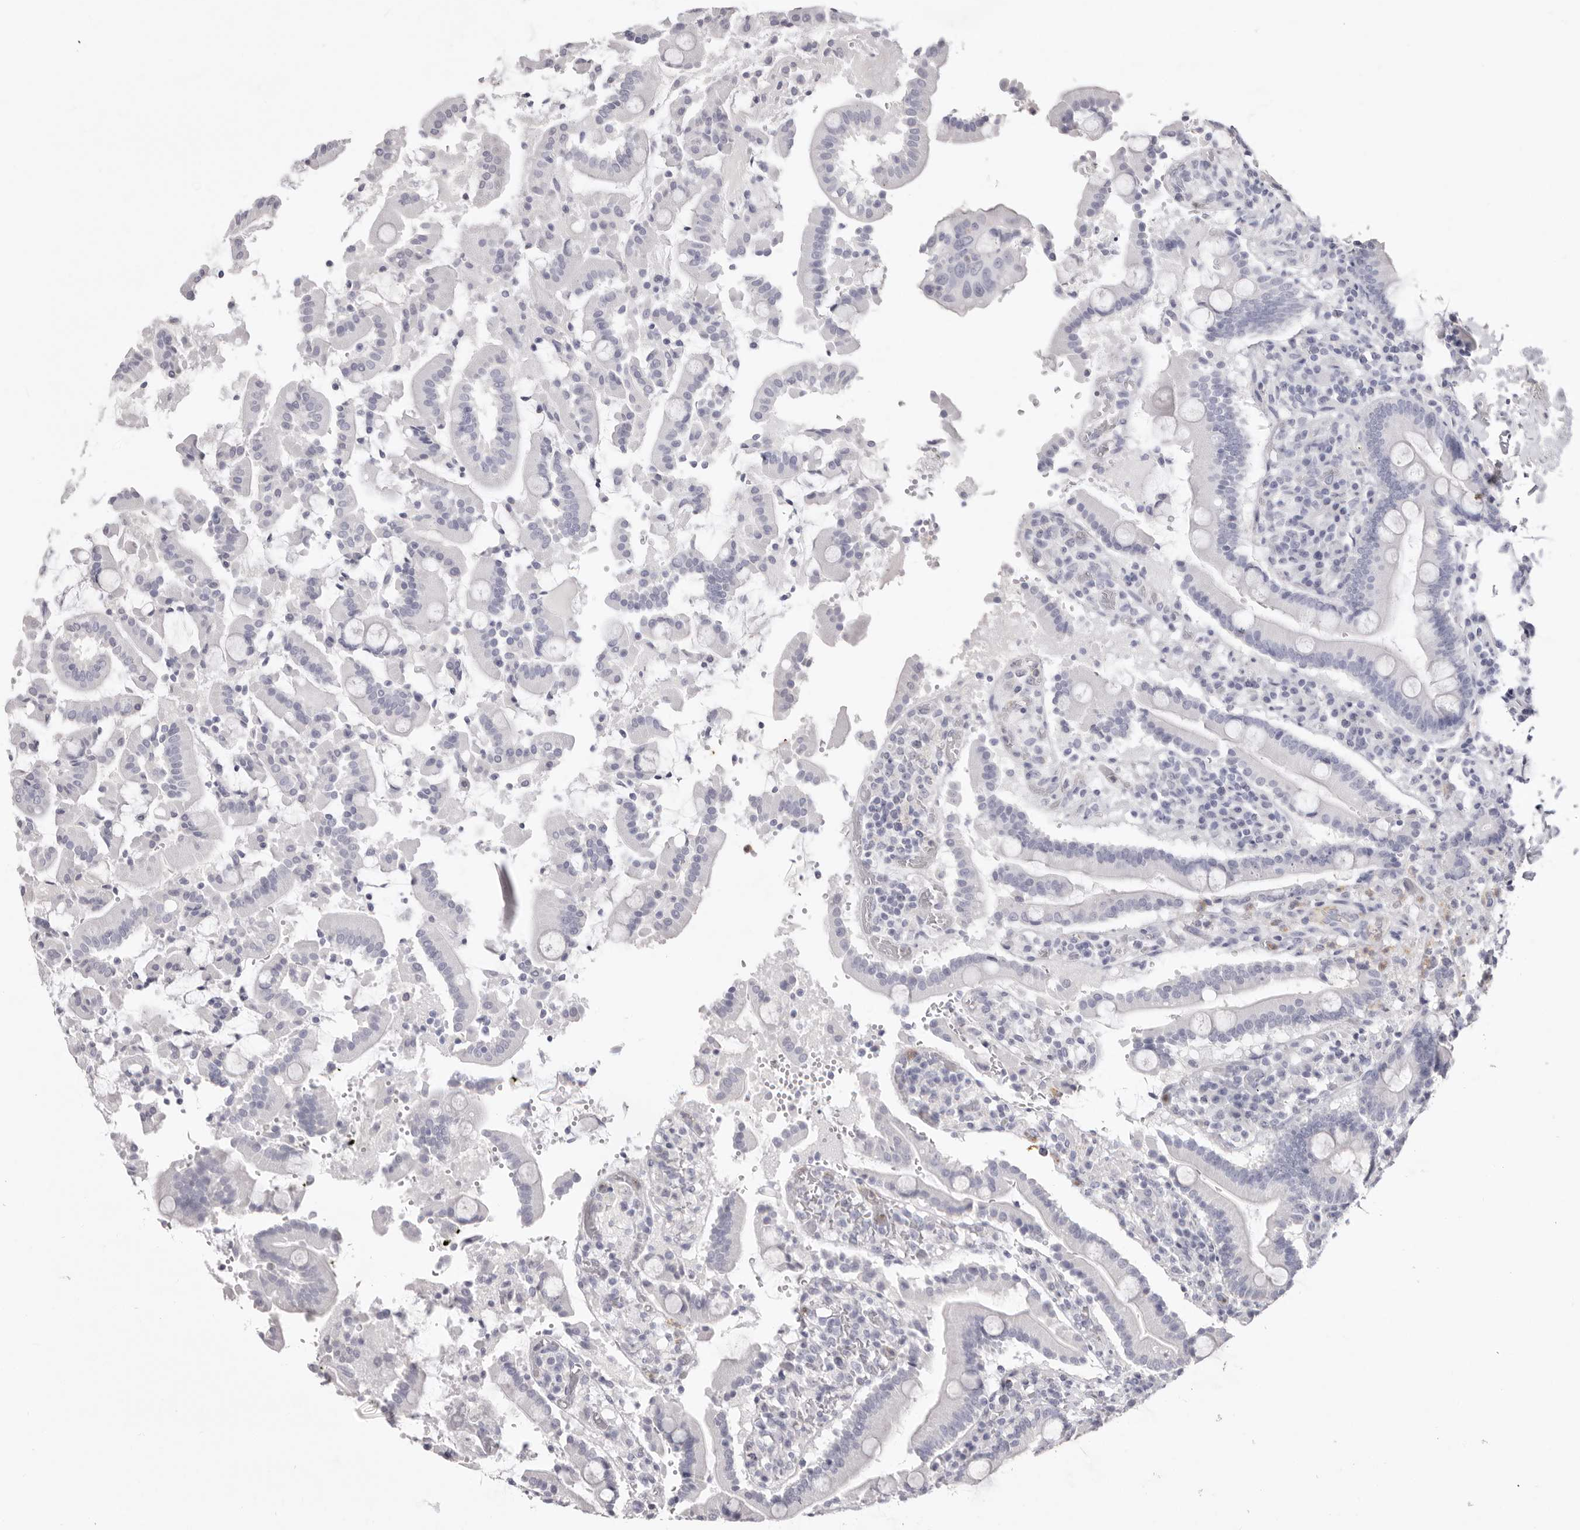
{"staining": {"intensity": "negative", "quantity": "none", "location": "none"}, "tissue": "duodenum", "cell_type": "Glandular cells", "image_type": "normal", "snomed": [{"axis": "morphology", "description": "Normal tissue, NOS"}, {"axis": "topography", "description": "Small intestine, NOS"}], "caption": "A micrograph of duodenum stained for a protein demonstrates no brown staining in glandular cells.", "gene": "GPR84", "patient": {"sex": "female", "age": 71}}